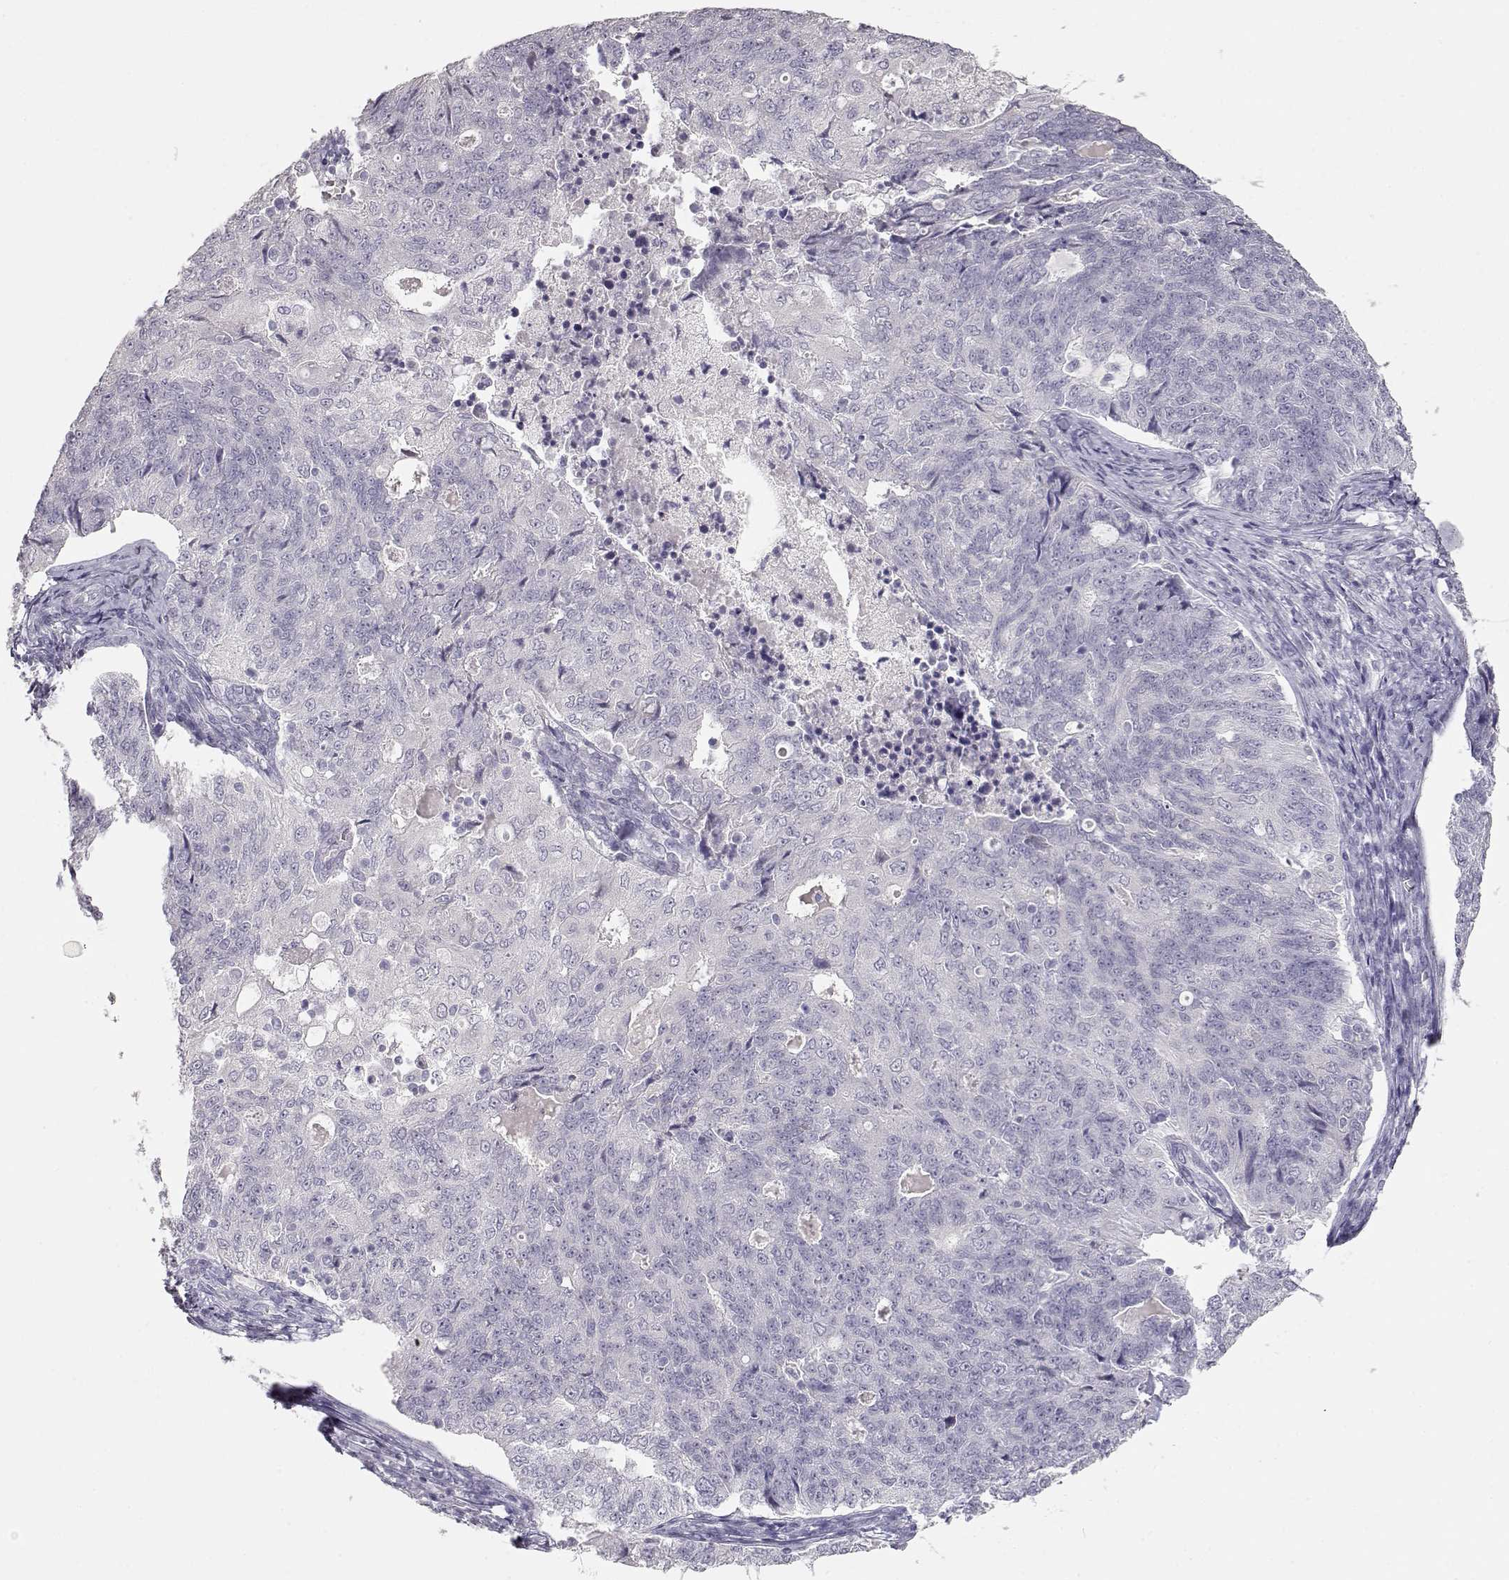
{"staining": {"intensity": "negative", "quantity": "none", "location": "none"}, "tissue": "endometrial cancer", "cell_type": "Tumor cells", "image_type": "cancer", "snomed": [{"axis": "morphology", "description": "Adenocarcinoma, NOS"}, {"axis": "topography", "description": "Endometrium"}], "caption": "Tumor cells are negative for protein expression in human endometrial cancer.", "gene": "TKTL1", "patient": {"sex": "female", "age": 43}}